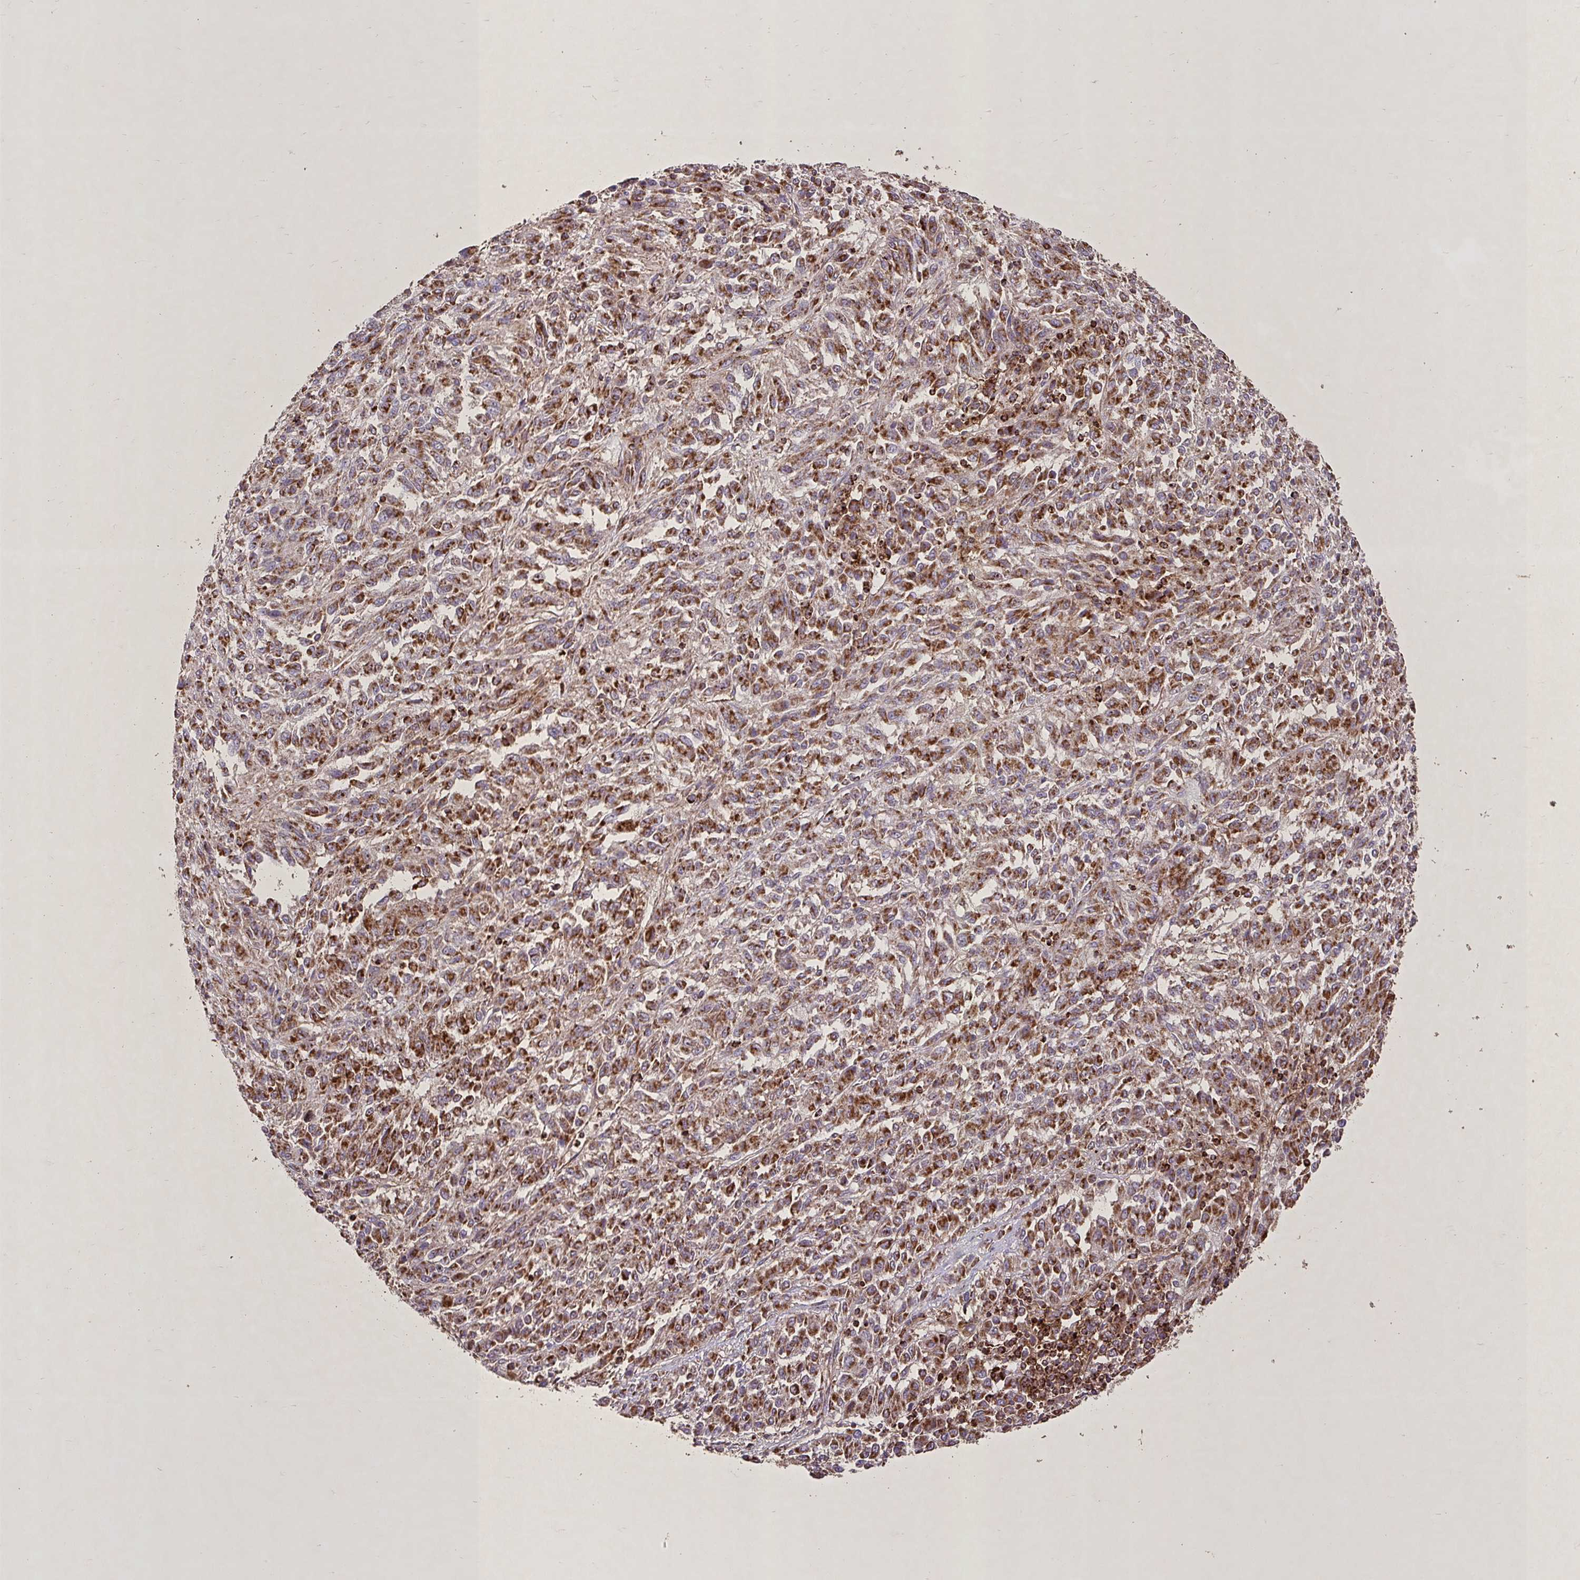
{"staining": {"intensity": "strong", "quantity": ">75%", "location": "cytoplasmic/membranous"}, "tissue": "melanoma", "cell_type": "Tumor cells", "image_type": "cancer", "snomed": [{"axis": "morphology", "description": "Malignant melanoma, Metastatic site"}, {"axis": "topography", "description": "Lung"}], "caption": "Tumor cells demonstrate high levels of strong cytoplasmic/membranous positivity in approximately >75% of cells in malignant melanoma (metastatic site). The staining was performed using DAB to visualize the protein expression in brown, while the nuclei were stained in blue with hematoxylin (Magnification: 20x).", "gene": "AGK", "patient": {"sex": "male", "age": 64}}